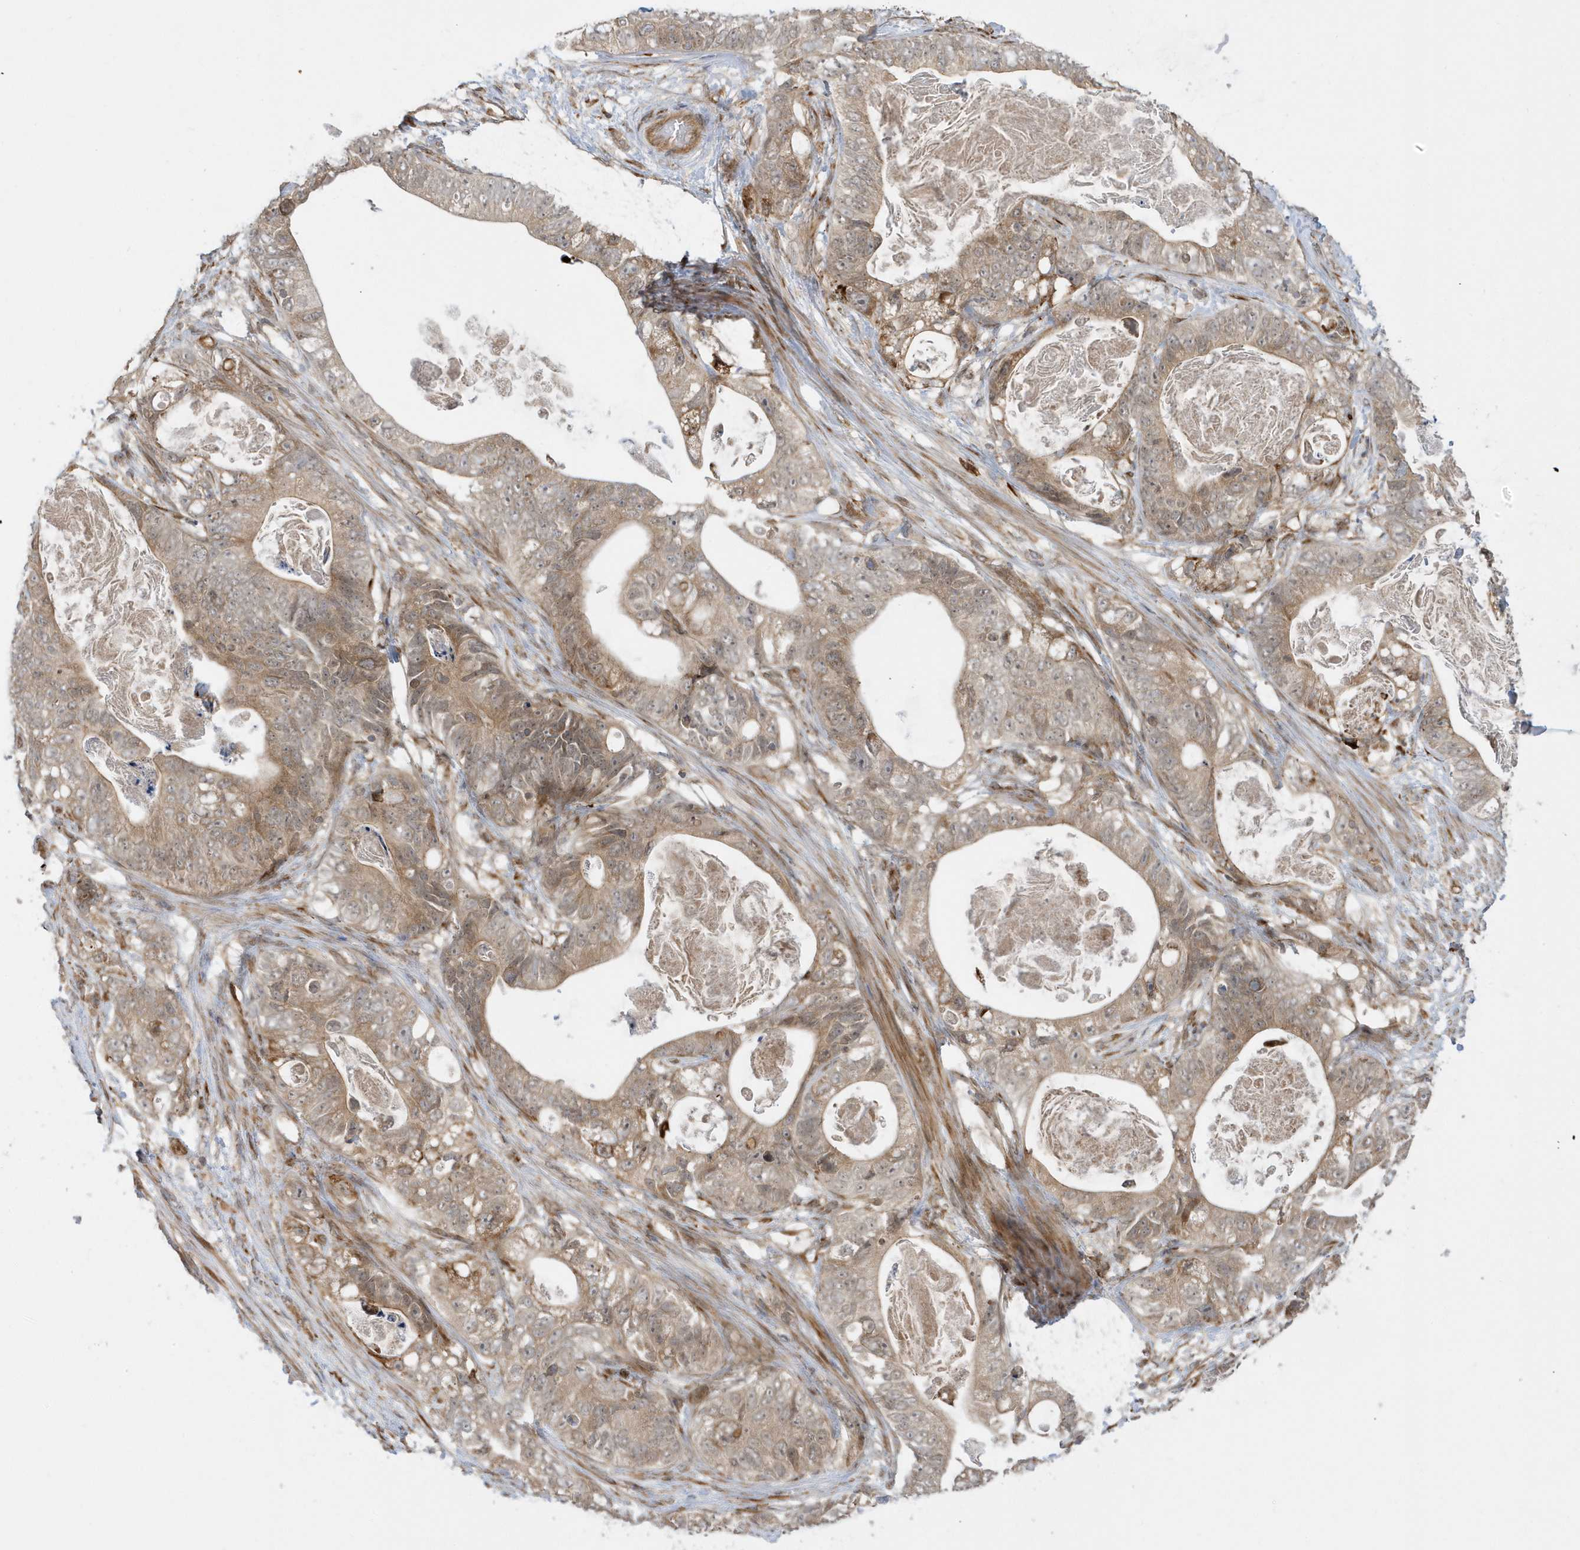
{"staining": {"intensity": "weak", "quantity": ">75%", "location": "cytoplasmic/membranous"}, "tissue": "stomach cancer", "cell_type": "Tumor cells", "image_type": "cancer", "snomed": [{"axis": "morphology", "description": "Normal tissue, NOS"}, {"axis": "morphology", "description": "Adenocarcinoma, NOS"}, {"axis": "topography", "description": "Stomach"}], "caption": "Tumor cells demonstrate low levels of weak cytoplasmic/membranous positivity in approximately >75% of cells in human stomach adenocarcinoma. Using DAB (3,3'-diaminobenzidine) (brown) and hematoxylin (blue) stains, captured at high magnification using brightfield microscopy.", "gene": "METTL21A", "patient": {"sex": "female", "age": 89}}